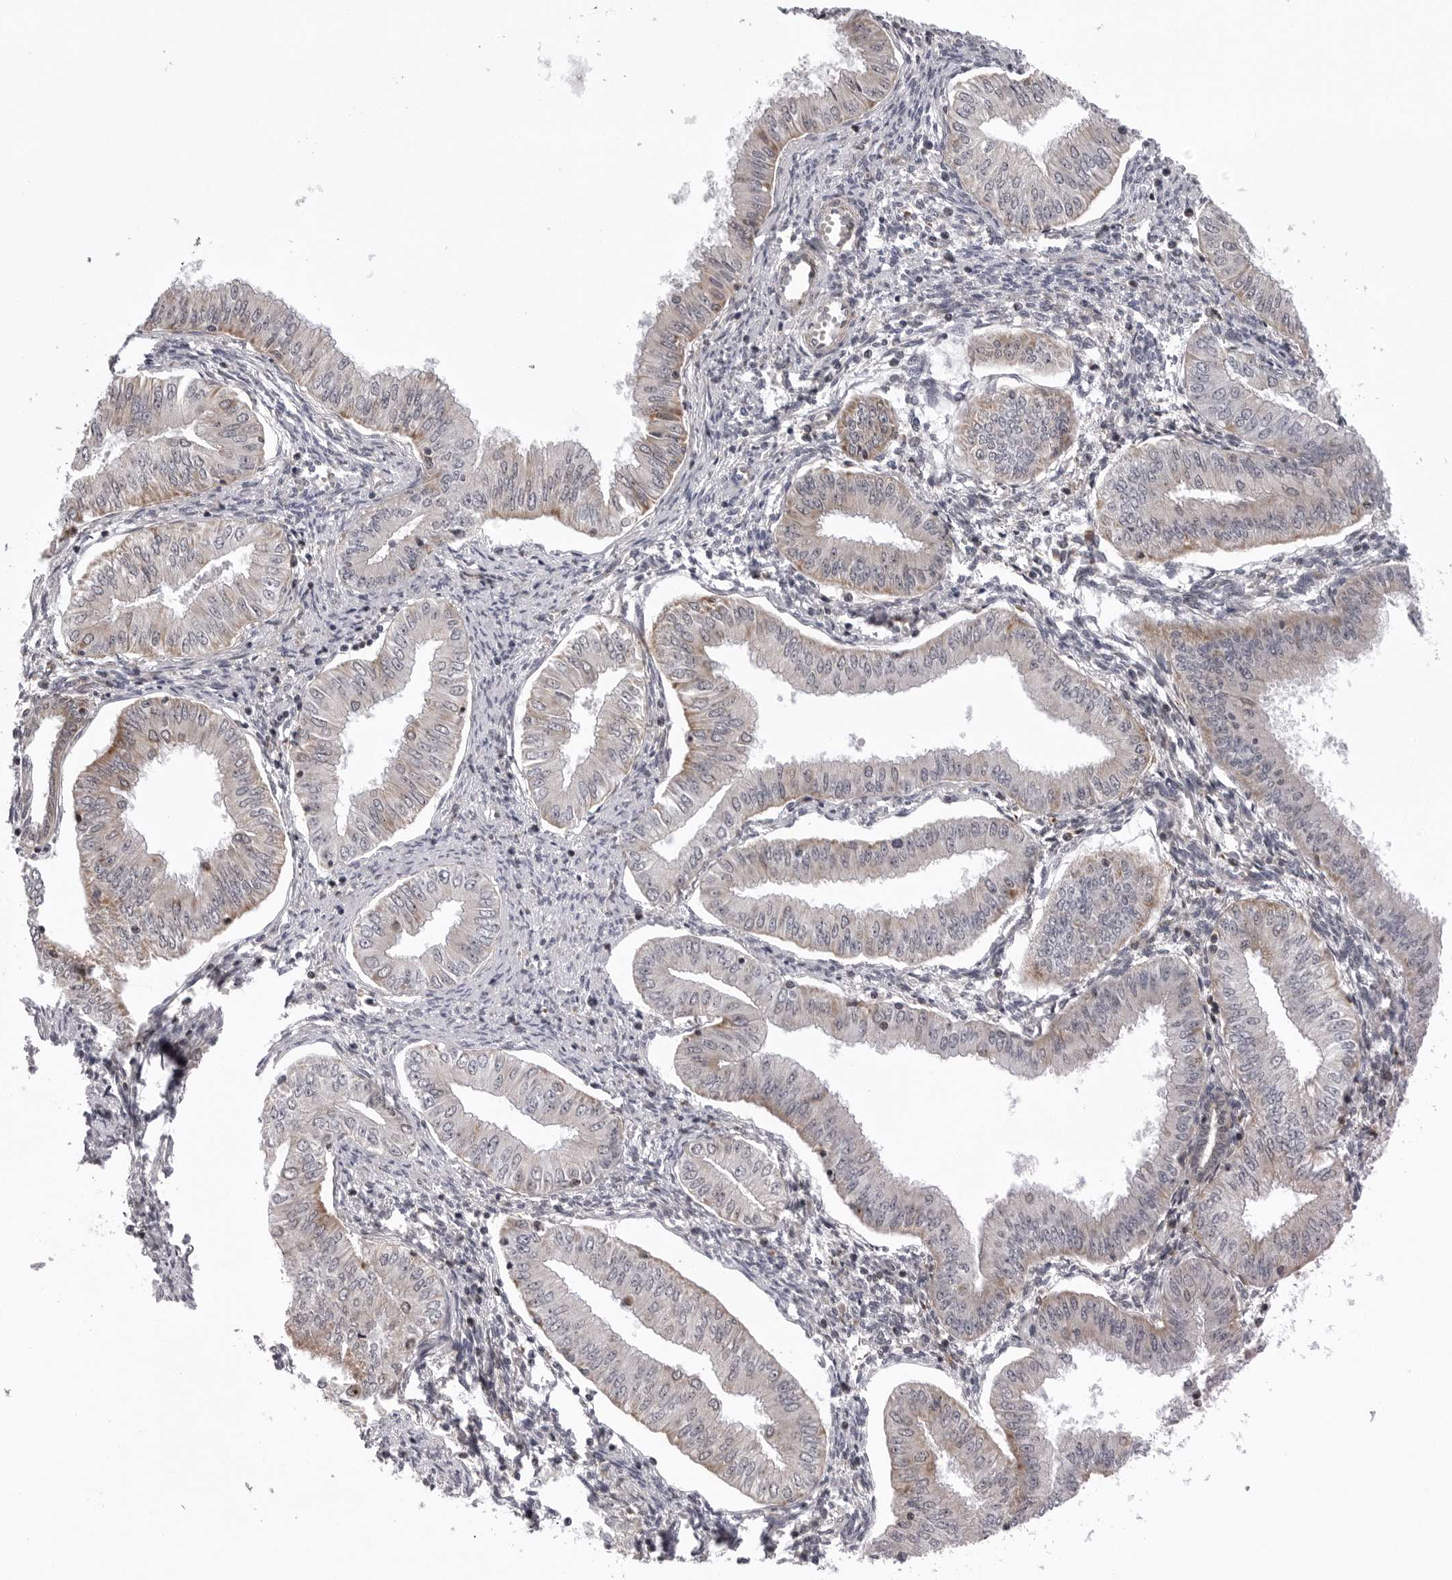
{"staining": {"intensity": "weak", "quantity": "<25%", "location": "cytoplasmic/membranous"}, "tissue": "endometrial cancer", "cell_type": "Tumor cells", "image_type": "cancer", "snomed": [{"axis": "morphology", "description": "Normal tissue, NOS"}, {"axis": "morphology", "description": "Adenocarcinoma, NOS"}, {"axis": "topography", "description": "Endometrium"}], "caption": "Immunohistochemical staining of human adenocarcinoma (endometrial) shows no significant expression in tumor cells.", "gene": "CDK20", "patient": {"sex": "female", "age": 53}}